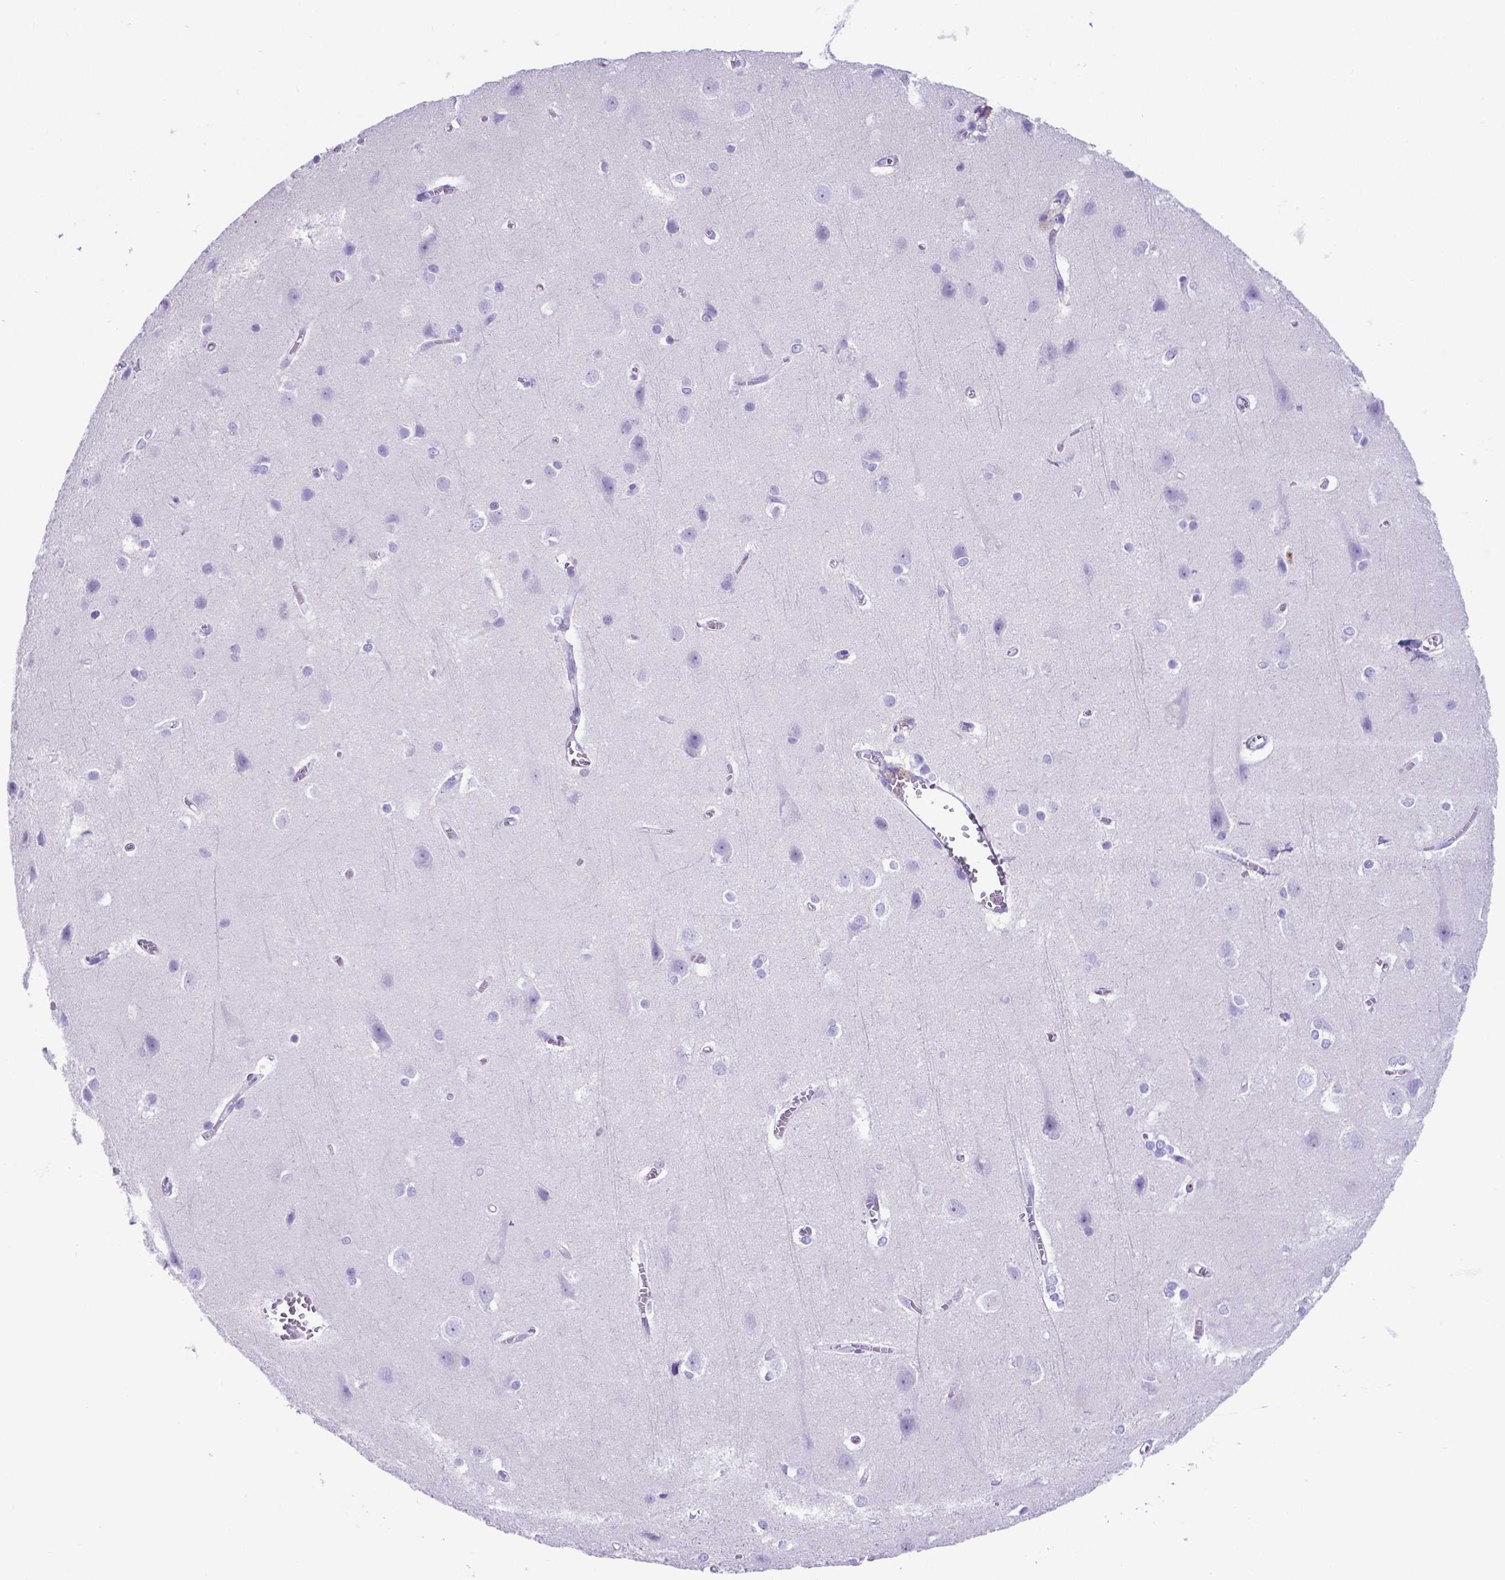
{"staining": {"intensity": "negative", "quantity": "none", "location": "none"}, "tissue": "cerebral cortex", "cell_type": "Endothelial cells", "image_type": "normal", "snomed": [{"axis": "morphology", "description": "Normal tissue, NOS"}, {"axis": "topography", "description": "Cerebral cortex"}], "caption": "The photomicrograph reveals no significant positivity in endothelial cells of cerebral cortex.", "gene": "LZTR1", "patient": {"sex": "male", "age": 37}}